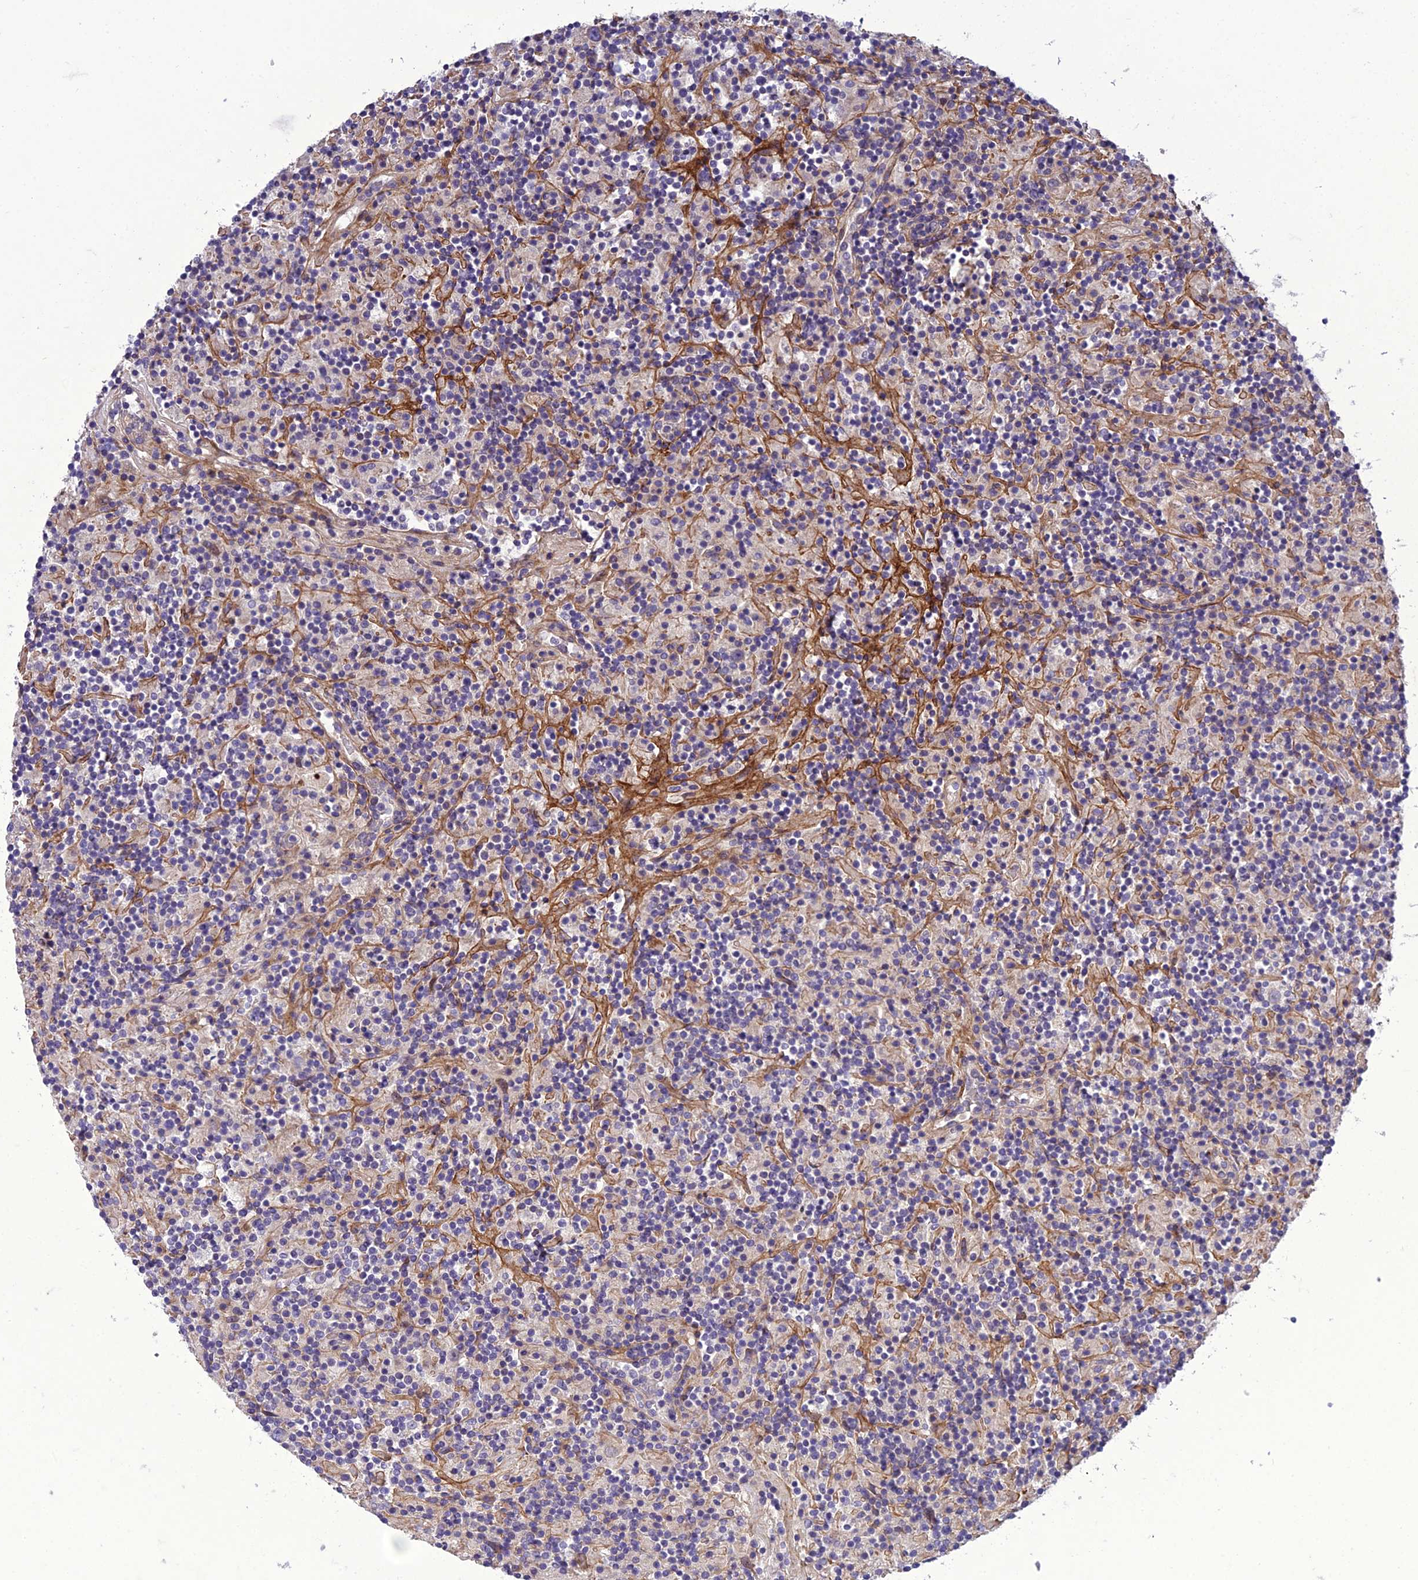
{"staining": {"intensity": "negative", "quantity": "none", "location": "none"}, "tissue": "lymphoma", "cell_type": "Tumor cells", "image_type": "cancer", "snomed": [{"axis": "morphology", "description": "Hodgkin's disease, NOS"}, {"axis": "topography", "description": "Lymph node"}], "caption": "Immunohistochemistry (IHC) micrograph of Hodgkin's disease stained for a protein (brown), which demonstrates no expression in tumor cells. Nuclei are stained in blue.", "gene": "ADIPOR2", "patient": {"sex": "male", "age": 70}}